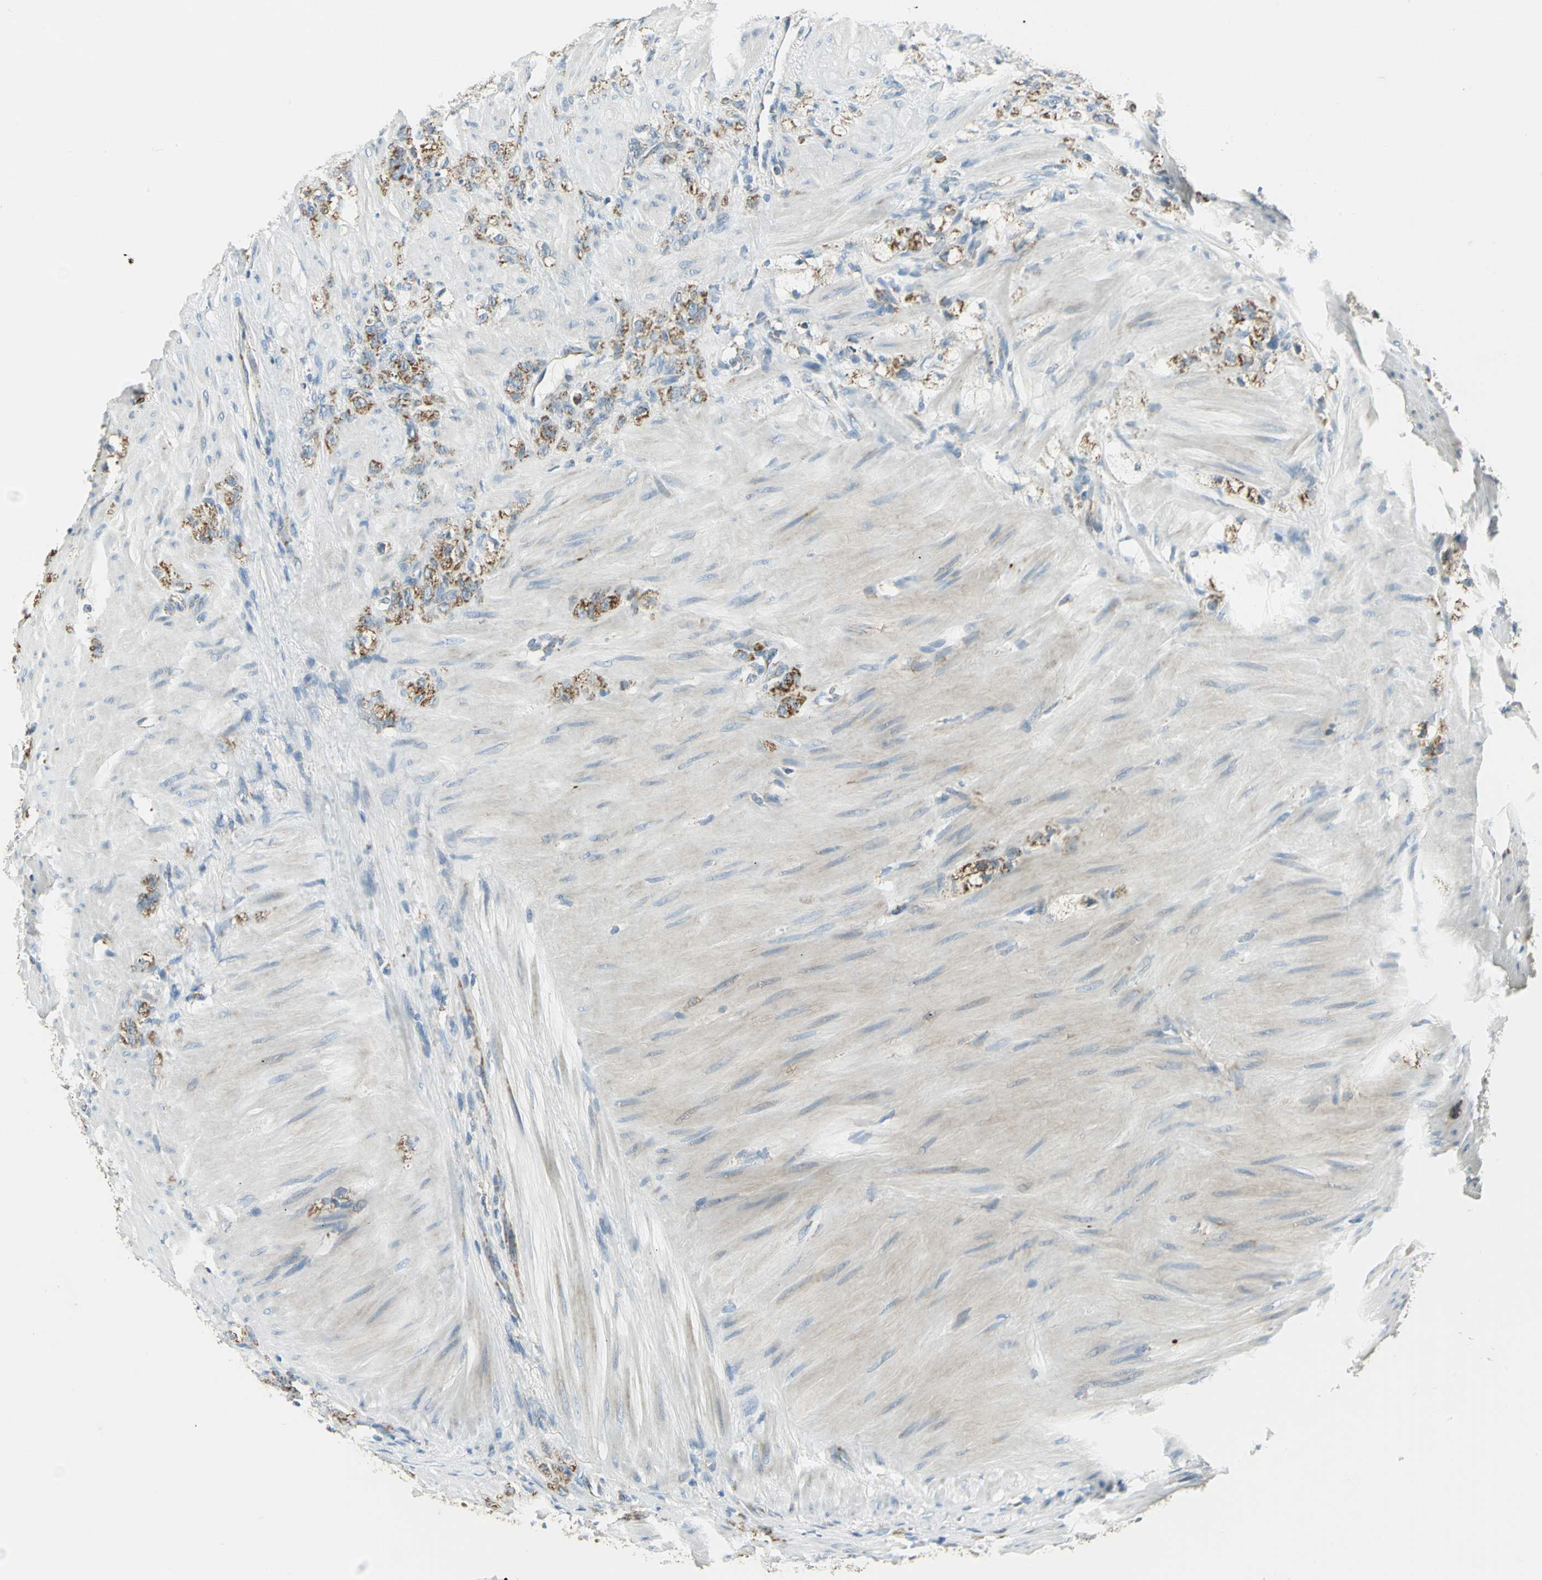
{"staining": {"intensity": "moderate", "quantity": ">75%", "location": "cytoplasmic/membranous"}, "tissue": "stomach cancer", "cell_type": "Tumor cells", "image_type": "cancer", "snomed": [{"axis": "morphology", "description": "Adenocarcinoma, NOS"}, {"axis": "topography", "description": "Stomach"}], "caption": "A high-resolution micrograph shows immunohistochemistry (IHC) staining of adenocarcinoma (stomach), which shows moderate cytoplasmic/membranous staining in approximately >75% of tumor cells.", "gene": "ACADM", "patient": {"sex": "male", "age": 82}}